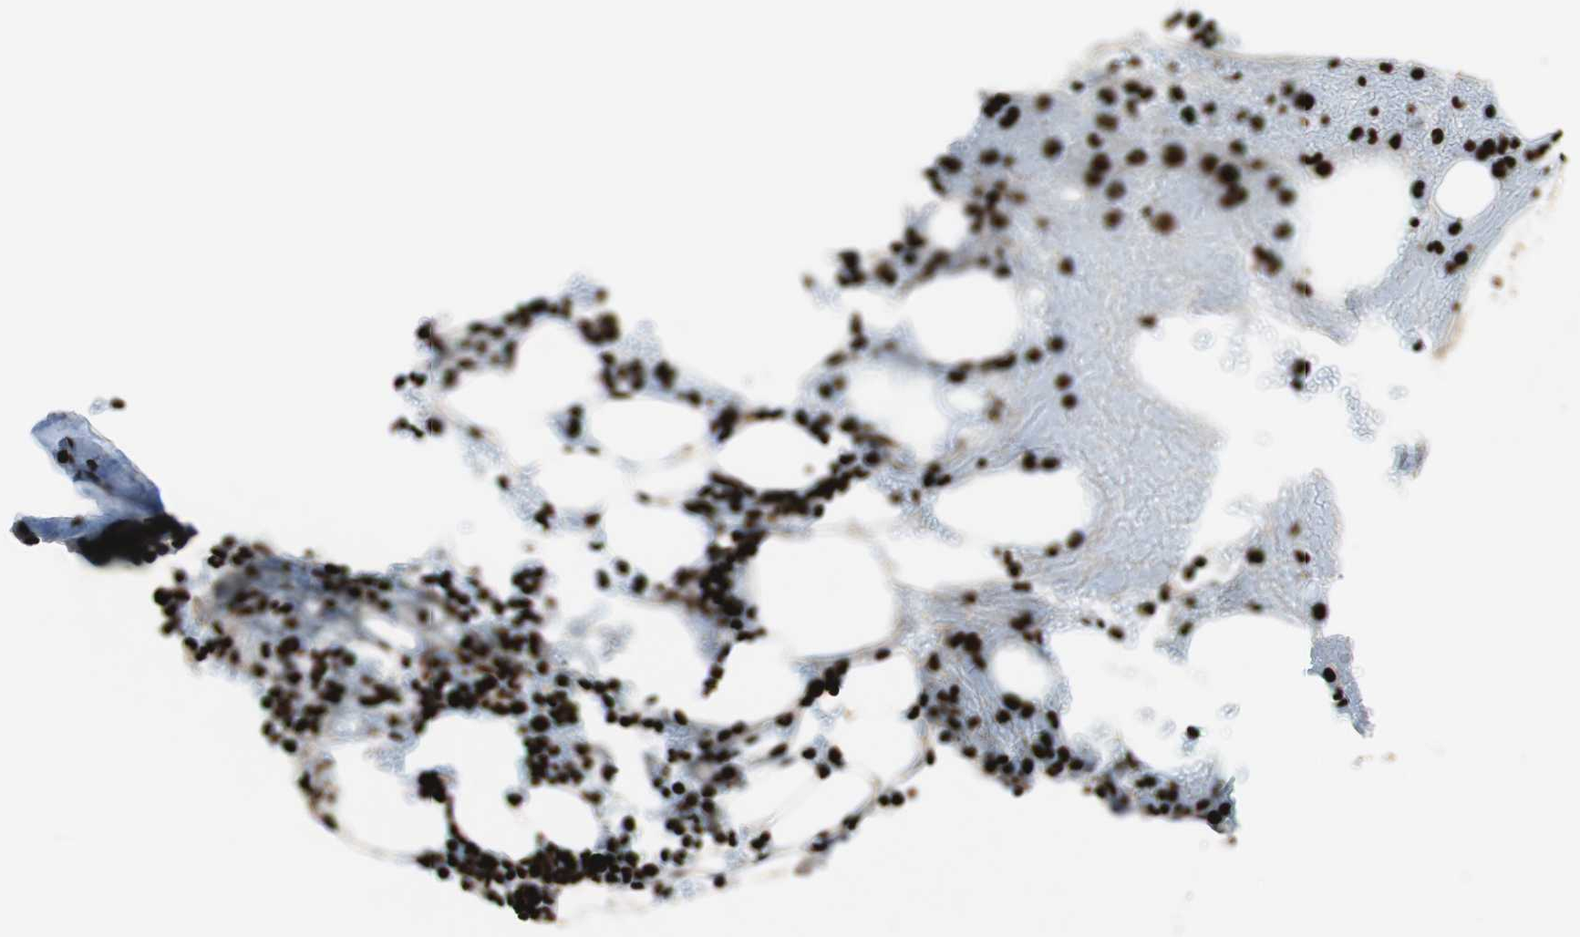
{"staining": {"intensity": "strong", "quantity": ">75%", "location": "nuclear"}, "tissue": "bone marrow", "cell_type": "Hematopoietic cells", "image_type": "normal", "snomed": [{"axis": "morphology", "description": "Normal tissue, NOS"}, {"axis": "topography", "description": "Bone marrow"}], "caption": "Protein analysis of benign bone marrow reveals strong nuclear expression in about >75% of hematopoietic cells. (IHC, brightfield microscopy, high magnification).", "gene": "EWSR1", "patient": {"sex": "female", "age": 73}}